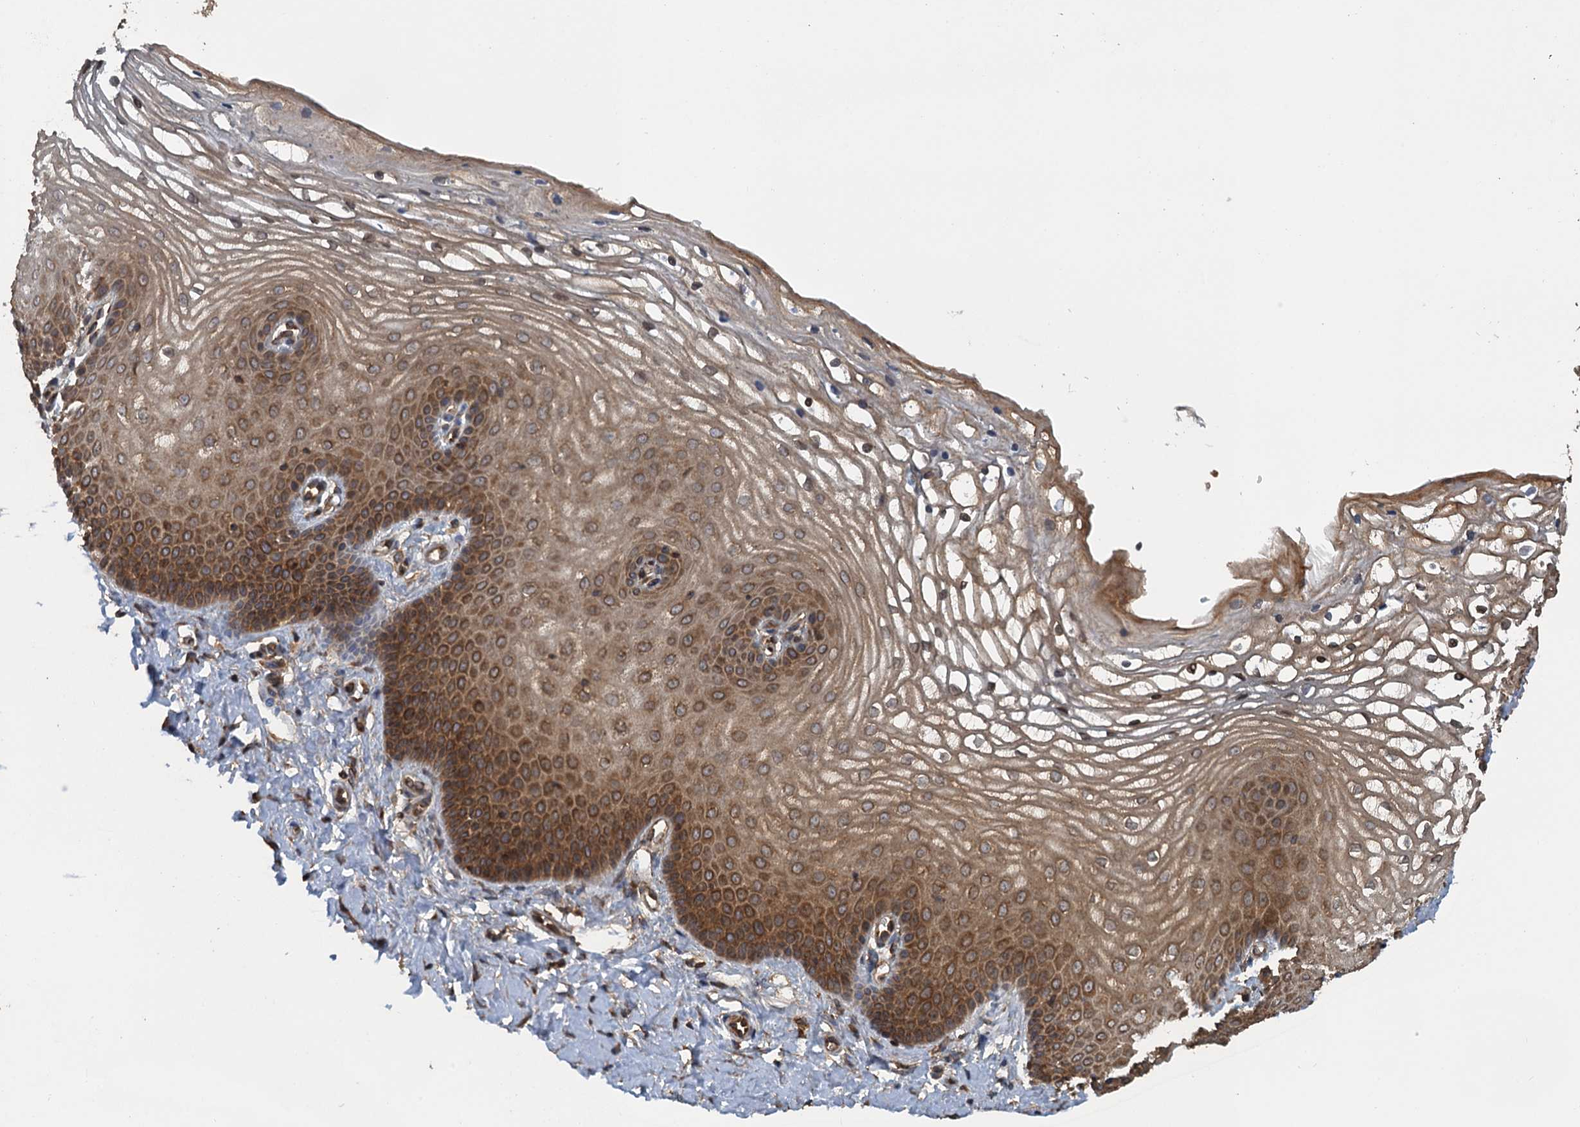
{"staining": {"intensity": "moderate", "quantity": ">75%", "location": "cytoplasmic/membranous"}, "tissue": "vagina", "cell_type": "Squamous epithelial cells", "image_type": "normal", "snomed": [{"axis": "morphology", "description": "Normal tissue, NOS"}, {"axis": "topography", "description": "Vagina"}], "caption": "Immunohistochemical staining of benign vagina displays medium levels of moderate cytoplasmic/membranous staining in approximately >75% of squamous epithelial cells.", "gene": "GLE1", "patient": {"sex": "female", "age": 68}}